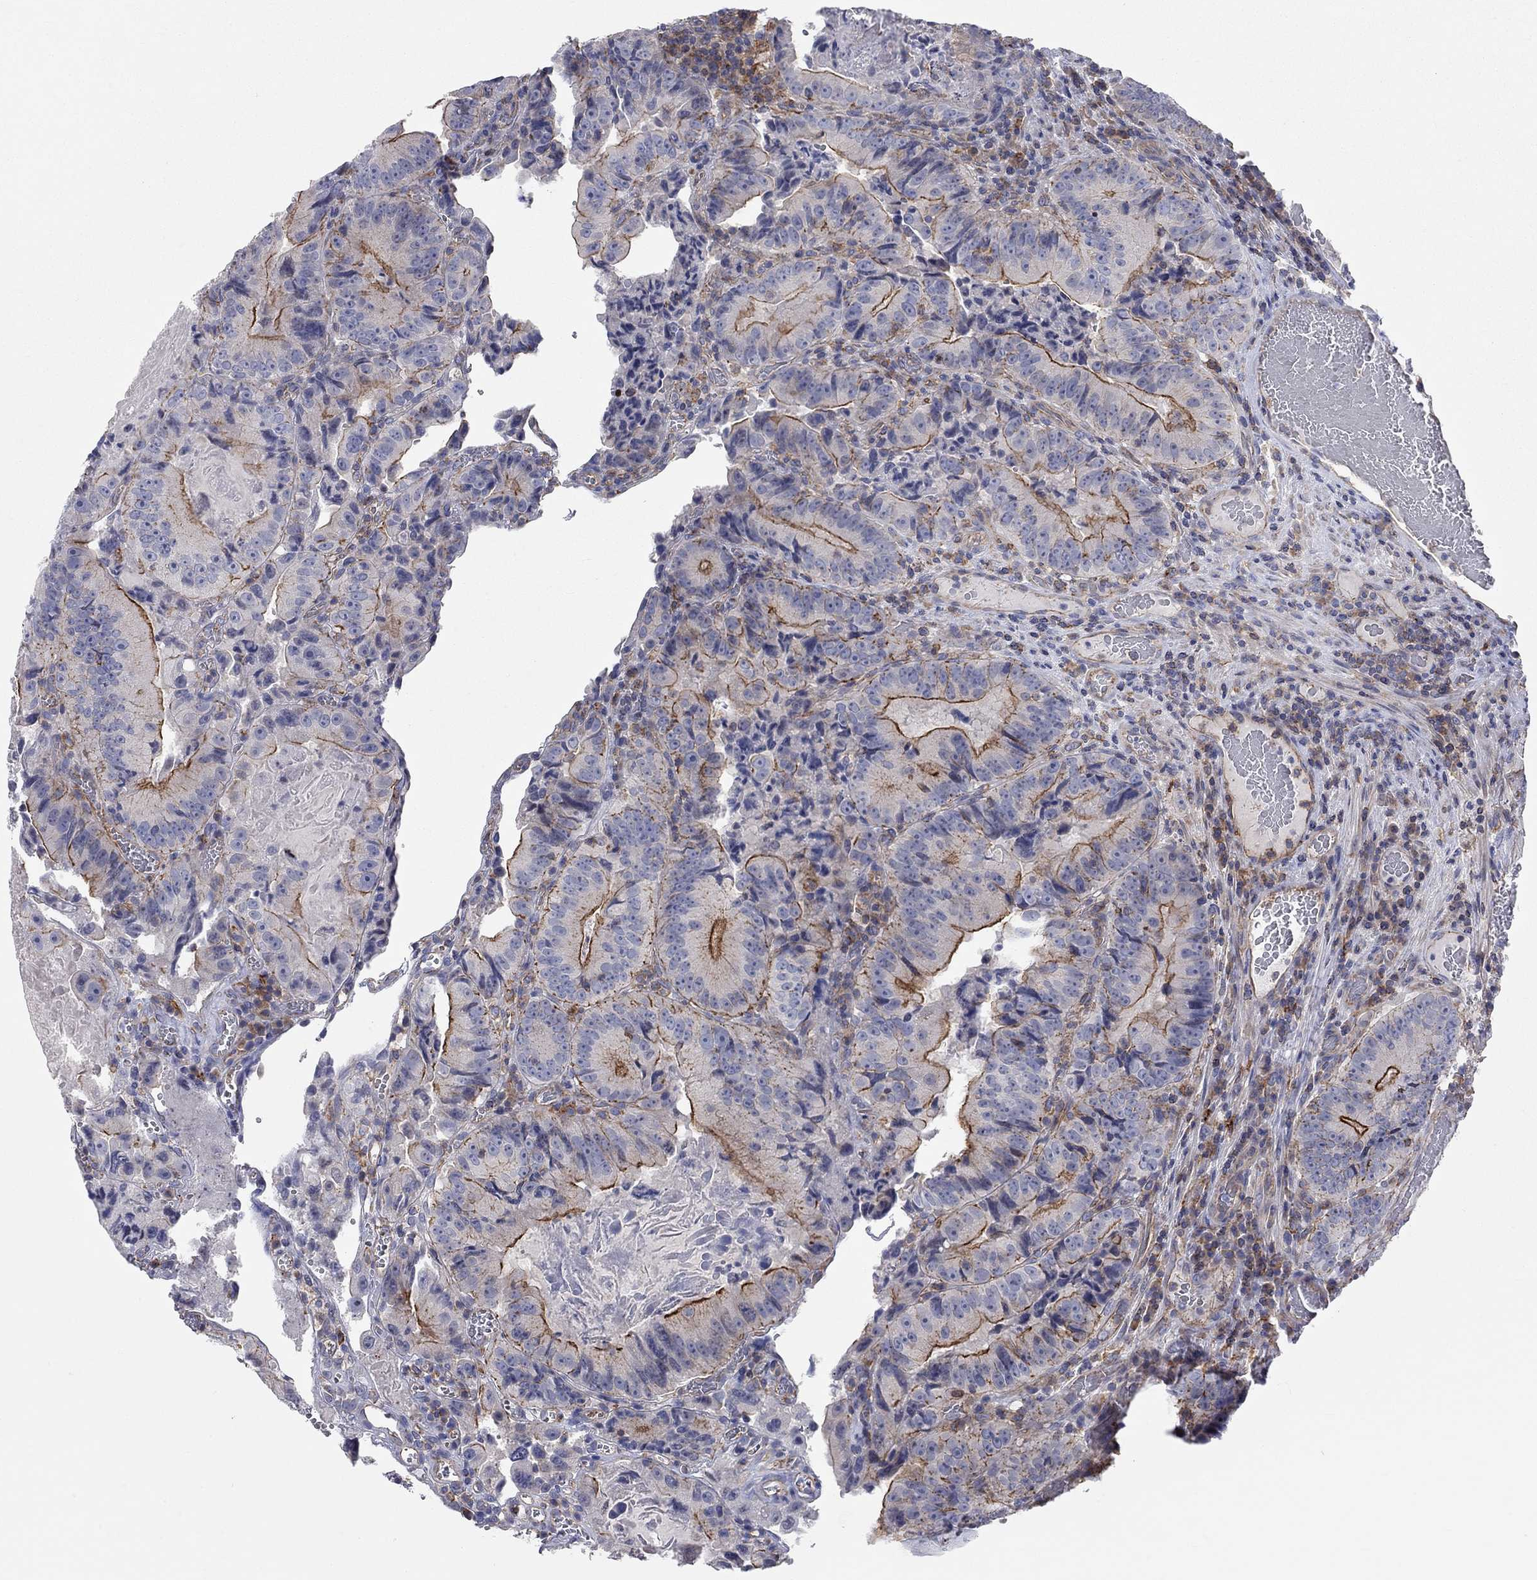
{"staining": {"intensity": "strong", "quantity": "<25%", "location": "cytoplasmic/membranous"}, "tissue": "colorectal cancer", "cell_type": "Tumor cells", "image_type": "cancer", "snomed": [{"axis": "morphology", "description": "Adenocarcinoma, NOS"}, {"axis": "topography", "description": "Colon"}], "caption": "A high-resolution micrograph shows immunohistochemistry (IHC) staining of colorectal cancer (adenocarcinoma), which demonstrates strong cytoplasmic/membranous staining in about <25% of tumor cells.", "gene": "PCDHGA10", "patient": {"sex": "female", "age": 86}}